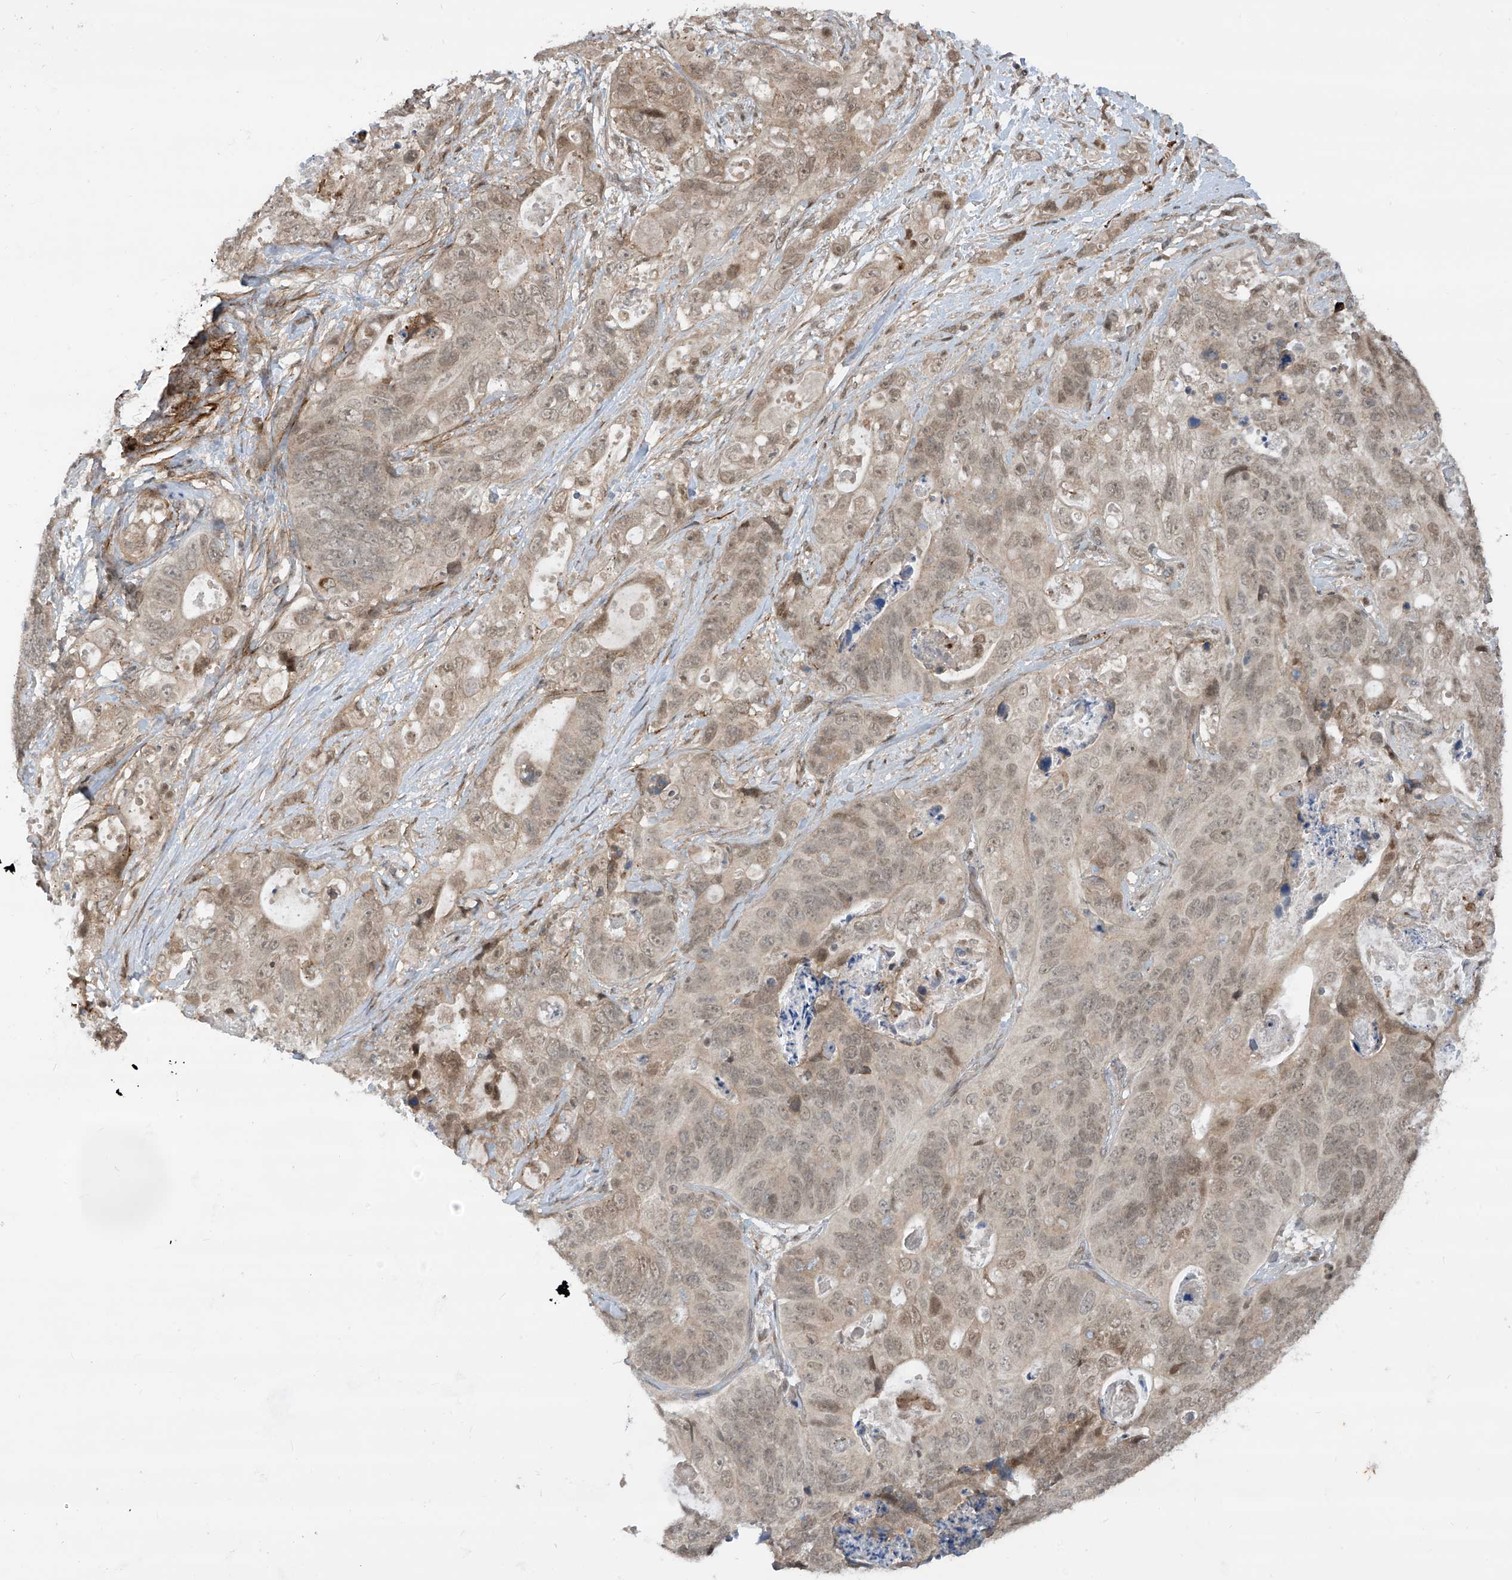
{"staining": {"intensity": "moderate", "quantity": "25%-75%", "location": "cytoplasmic/membranous,nuclear"}, "tissue": "stomach cancer", "cell_type": "Tumor cells", "image_type": "cancer", "snomed": [{"axis": "morphology", "description": "Adenocarcinoma, NOS"}, {"axis": "topography", "description": "Stomach"}], "caption": "Stomach cancer (adenocarcinoma) stained for a protein (brown) reveals moderate cytoplasmic/membranous and nuclear positive staining in approximately 25%-75% of tumor cells.", "gene": "LAGE3", "patient": {"sex": "female", "age": 89}}